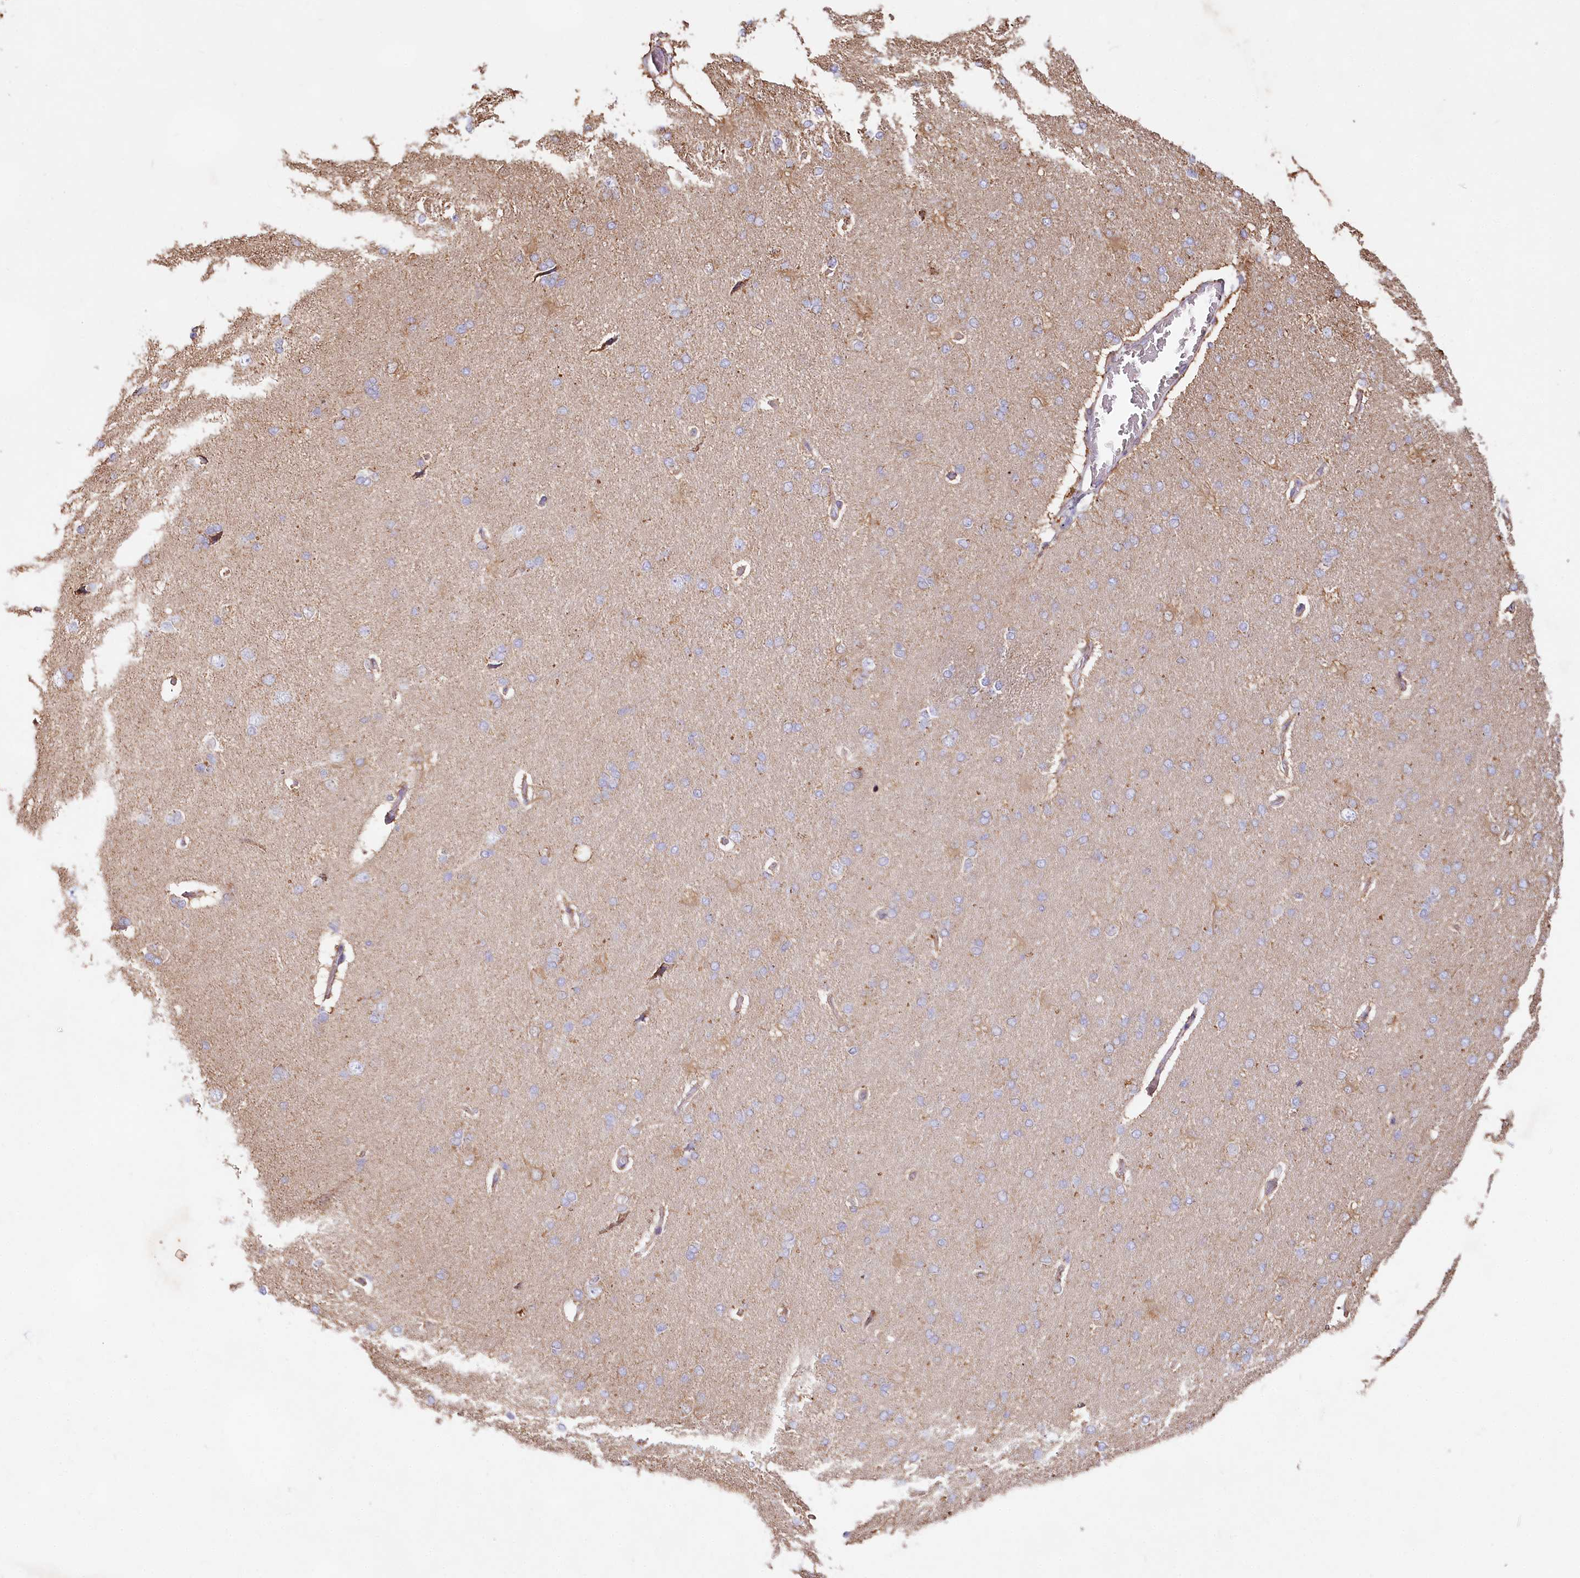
{"staining": {"intensity": "weak", "quantity": ">75%", "location": "cytoplasmic/membranous"}, "tissue": "cerebral cortex", "cell_type": "Endothelial cells", "image_type": "normal", "snomed": [{"axis": "morphology", "description": "Normal tissue, NOS"}, {"axis": "topography", "description": "Cerebral cortex"}], "caption": "Human cerebral cortex stained with a brown dye exhibits weak cytoplasmic/membranous positive staining in approximately >75% of endothelial cells.", "gene": "TASOR2", "patient": {"sex": "male", "age": 62}}